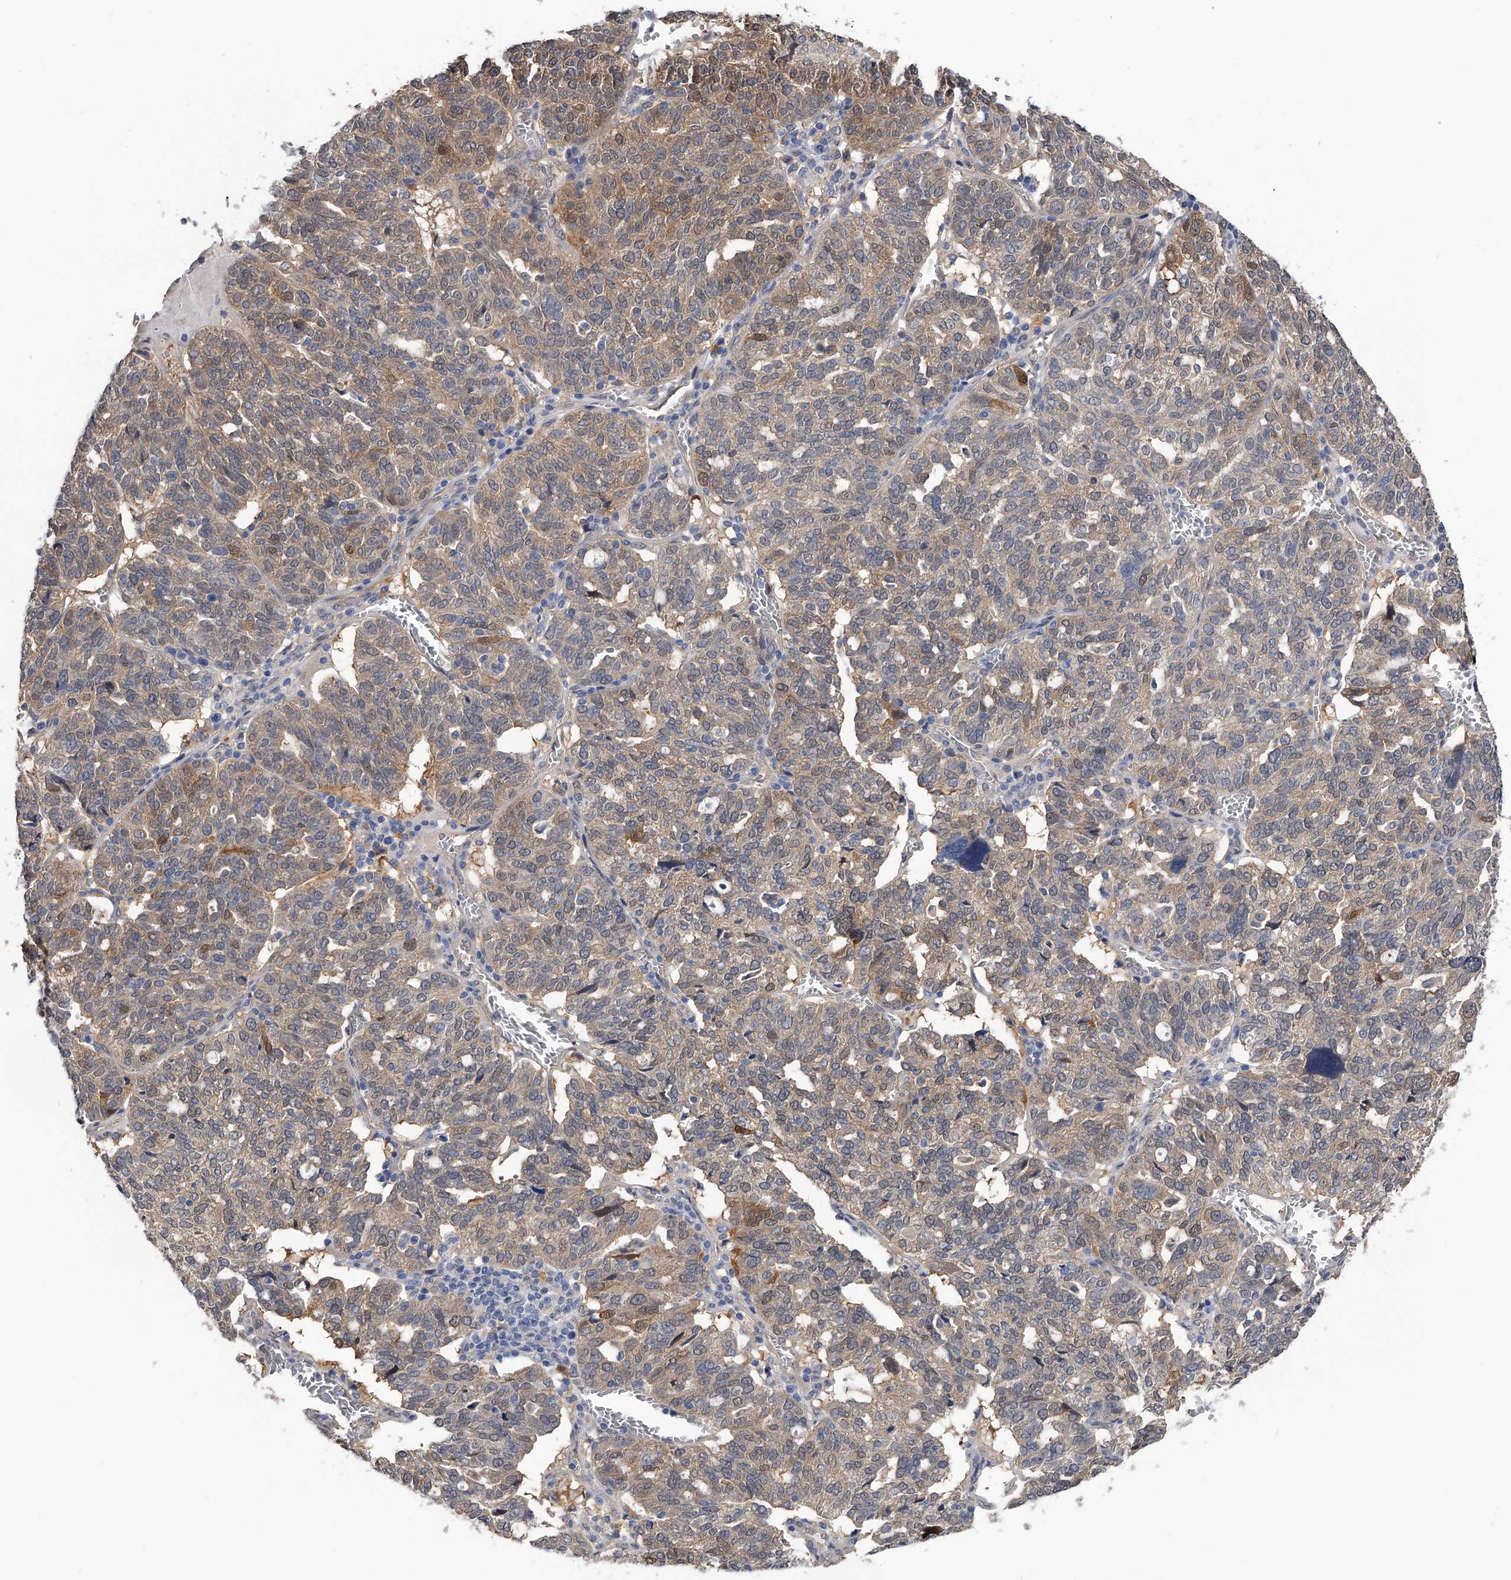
{"staining": {"intensity": "weak", "quantity": "25%-75%", "location": "cytoplasmic/membranous"}, "tissue": "ovarian cancer", "cell_type": "Tumor cells", "image_type": "cancer", "snomed": [{"axis": "morphology", "description": "Cystadenocarcinoma, serous, NOS"}, {"axis": "topography", "description": "Ovary"}], "caption": "DAB immunohistochemical staining of human ovarian cancer (serous cystadenocarcinoma) shows weak cytoplasmic/membranous protein positivity in about 25%-75% of tumor cells. (IHC, brightfield microscopy, high magnification).", "gene": "PGM3", "patient": {"sex": "female", "age": 59}}